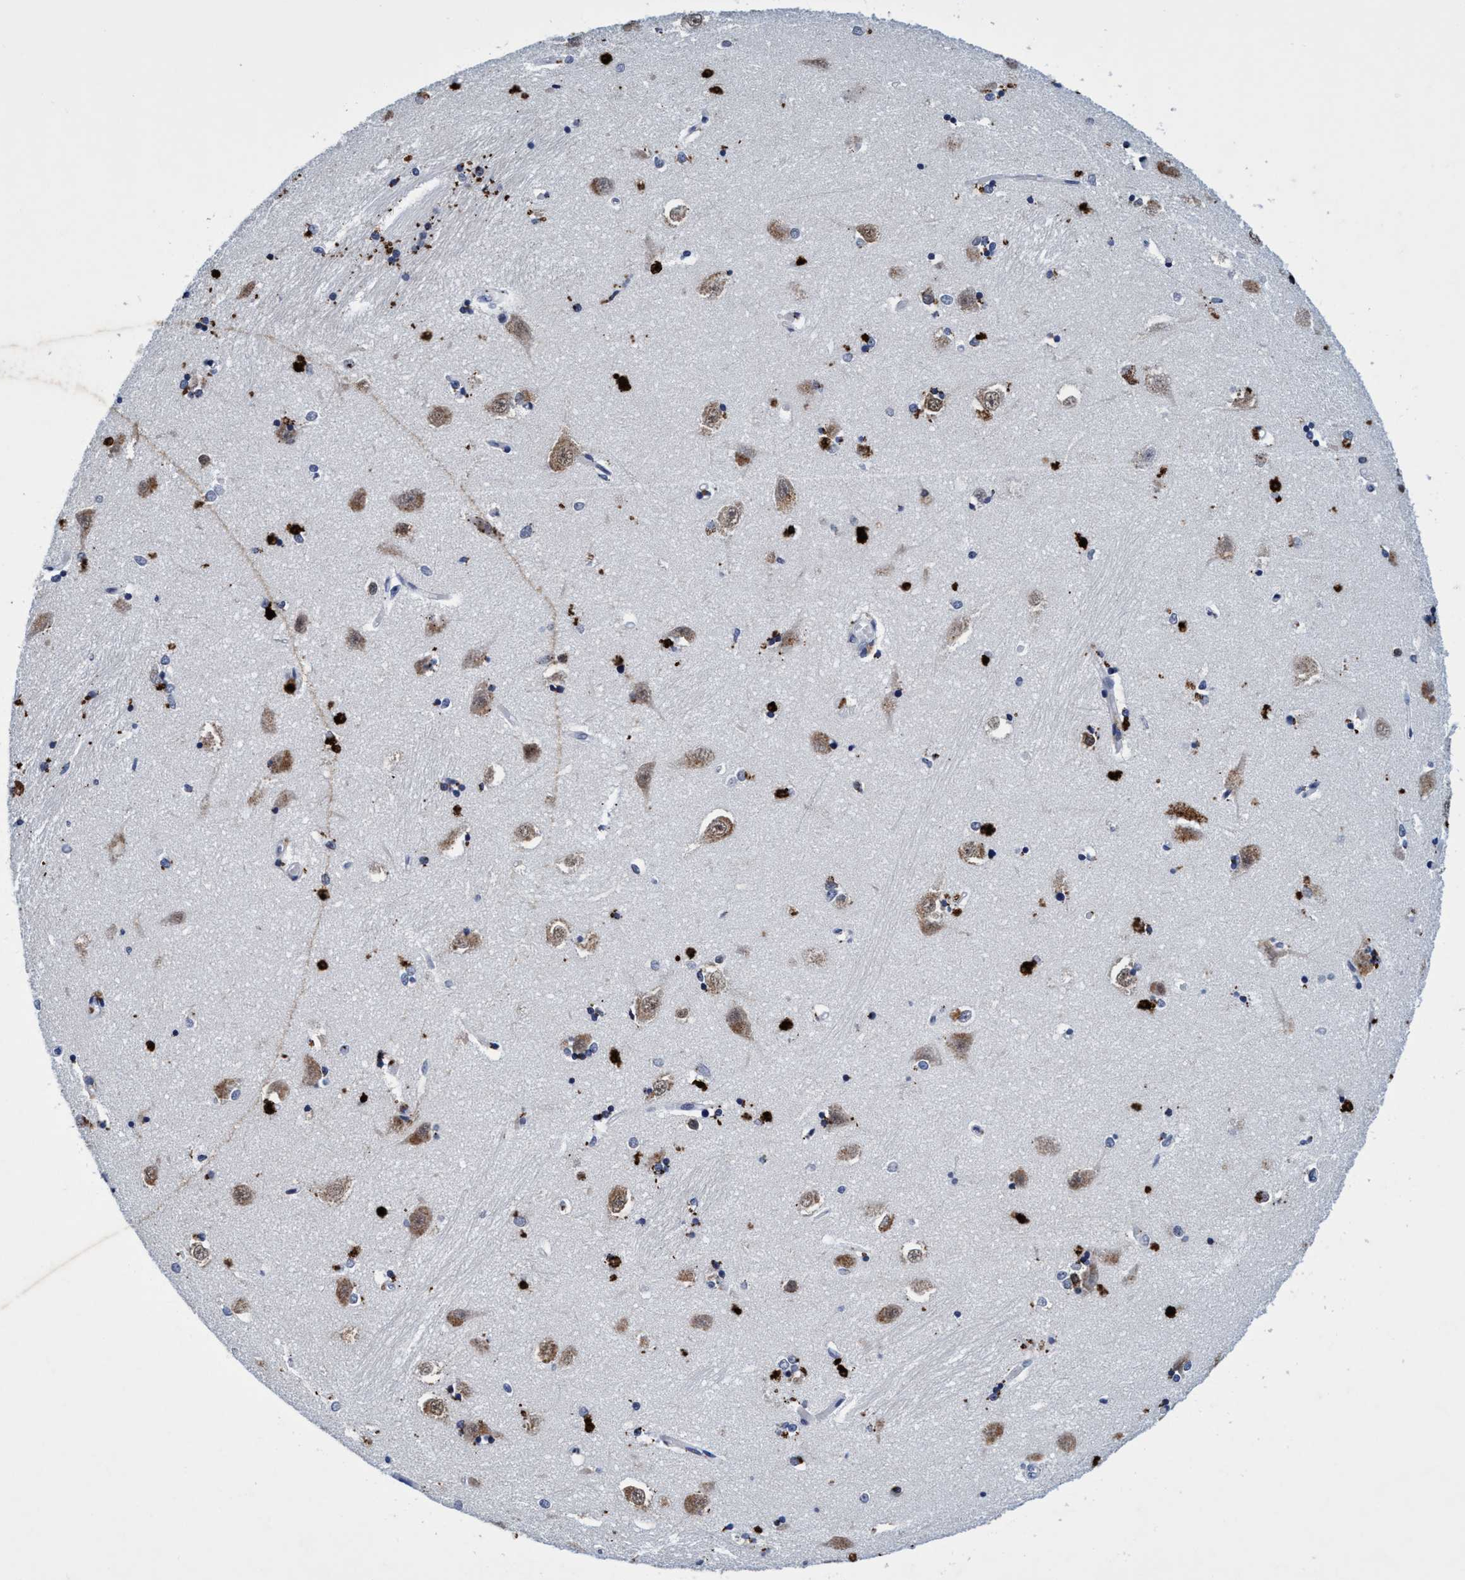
{"staining": {"intensity": "moderate", "quantity": "25%-75%", "location": "cytoplasmic/membranous"}, "tissue": "hippocampus", "cell_type": "Glial cells", "image_type": "normal", "snomed": [{"axis": "morphology", "description": "Normal tissue, NOS"}, {"axis": "topography", "description": "Hippocampus"}], "caption": "A medium amount of moderate cytoplasmic/membranous expression is identified in about 25%-75% of glial cells in normal hippocampus.", "gene": "GRB14", "patient": {"sex": "male", "age": 45}}